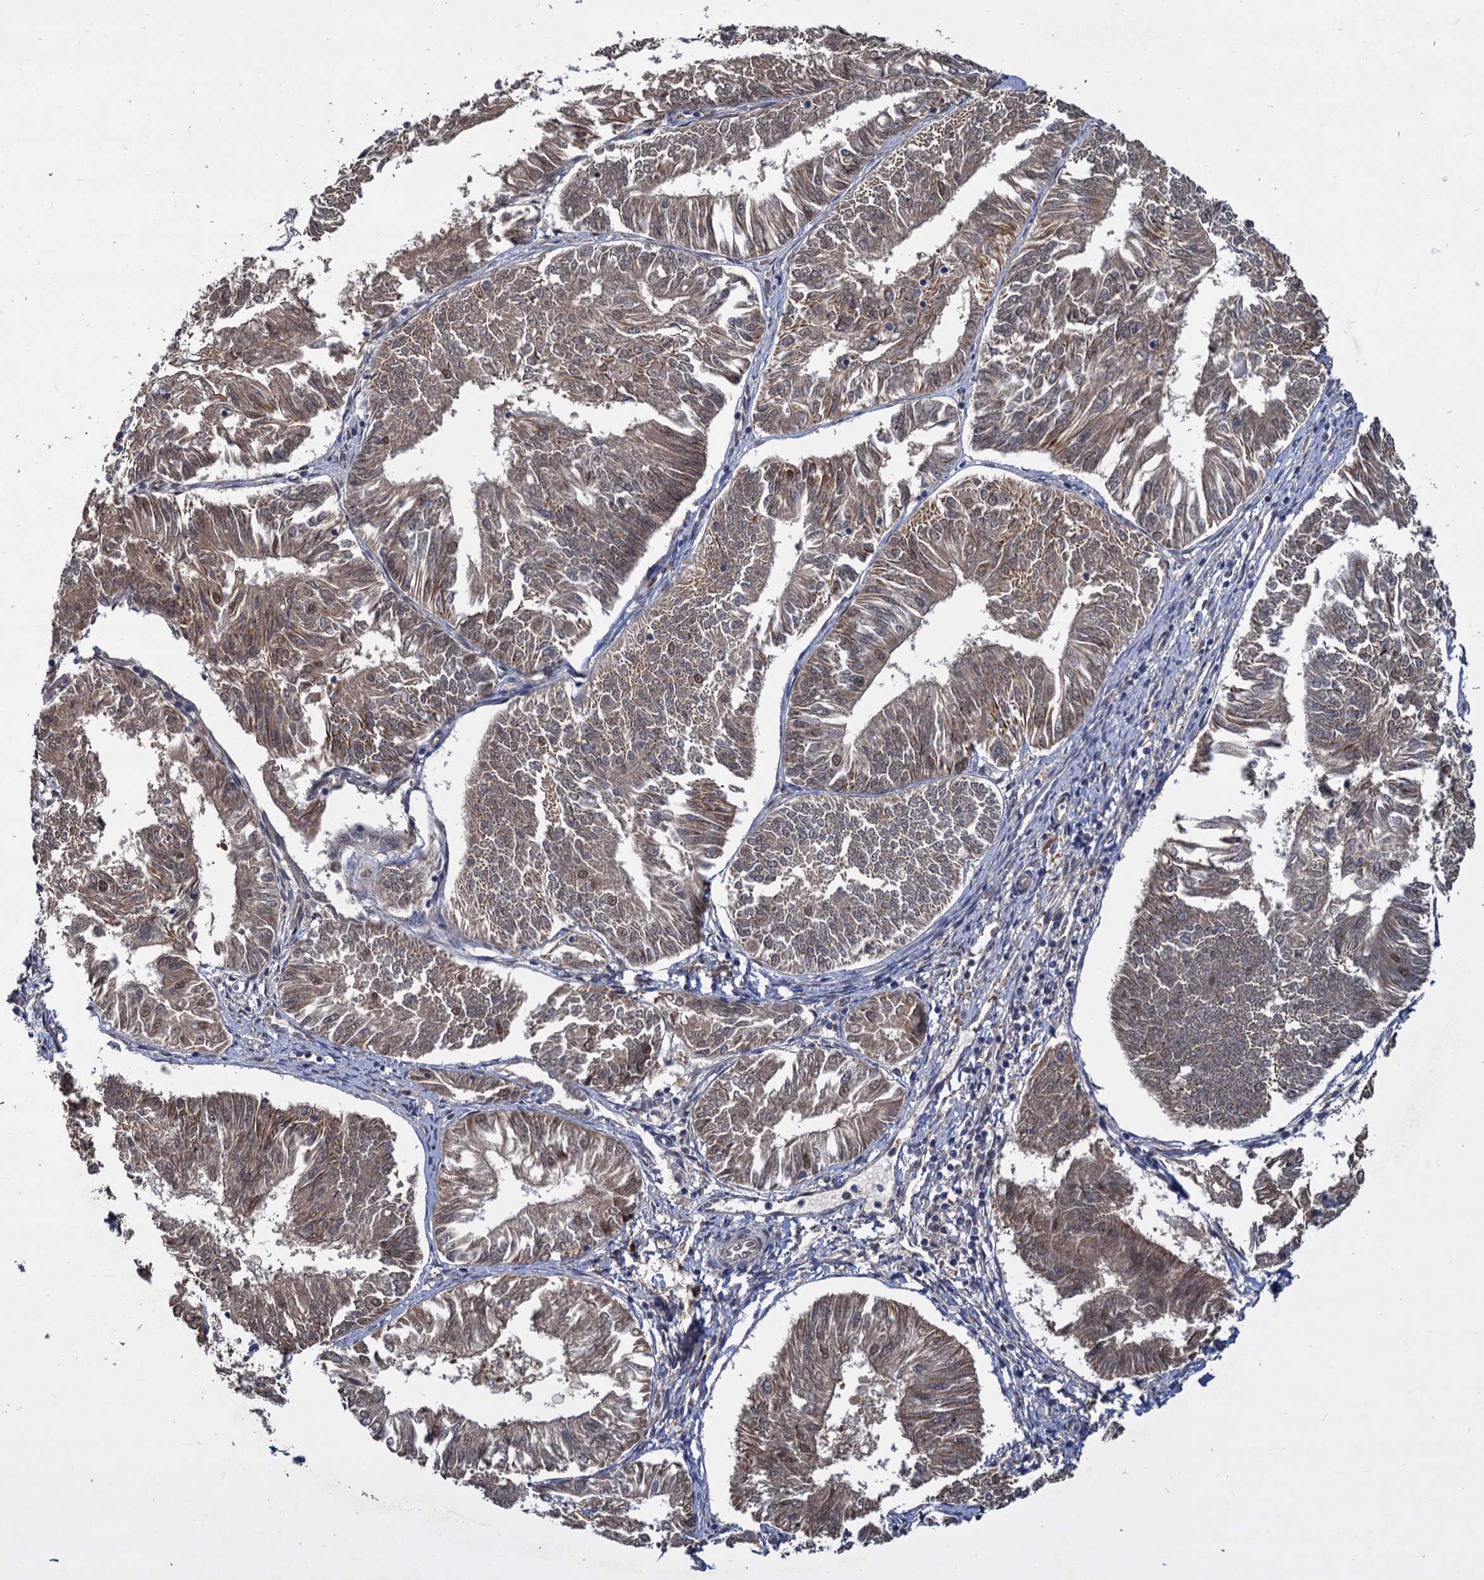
{"staining": {"intensity": "moderate", "quantity": ">75%", "location": "cytoplasmic/membranous"}, "tissue": "endometrial cancer", "cell_type": "Tumor cells", "image_type": "cancer", "snomed": [{"axis": "morphology", "description": "Adenocarcinoma, NOS"}, {"axis": "topography", "description": "Endometrium"}], "caption": "Immunohistochemical staining of human adenocarcinoma (endometrial) demonstrates medium levels of moderate cytoplasmic/membranous expression in approximately >75% of tumor cells.", "gene": "PSMD4", "patient": {"sex": "female", "age": 58}}